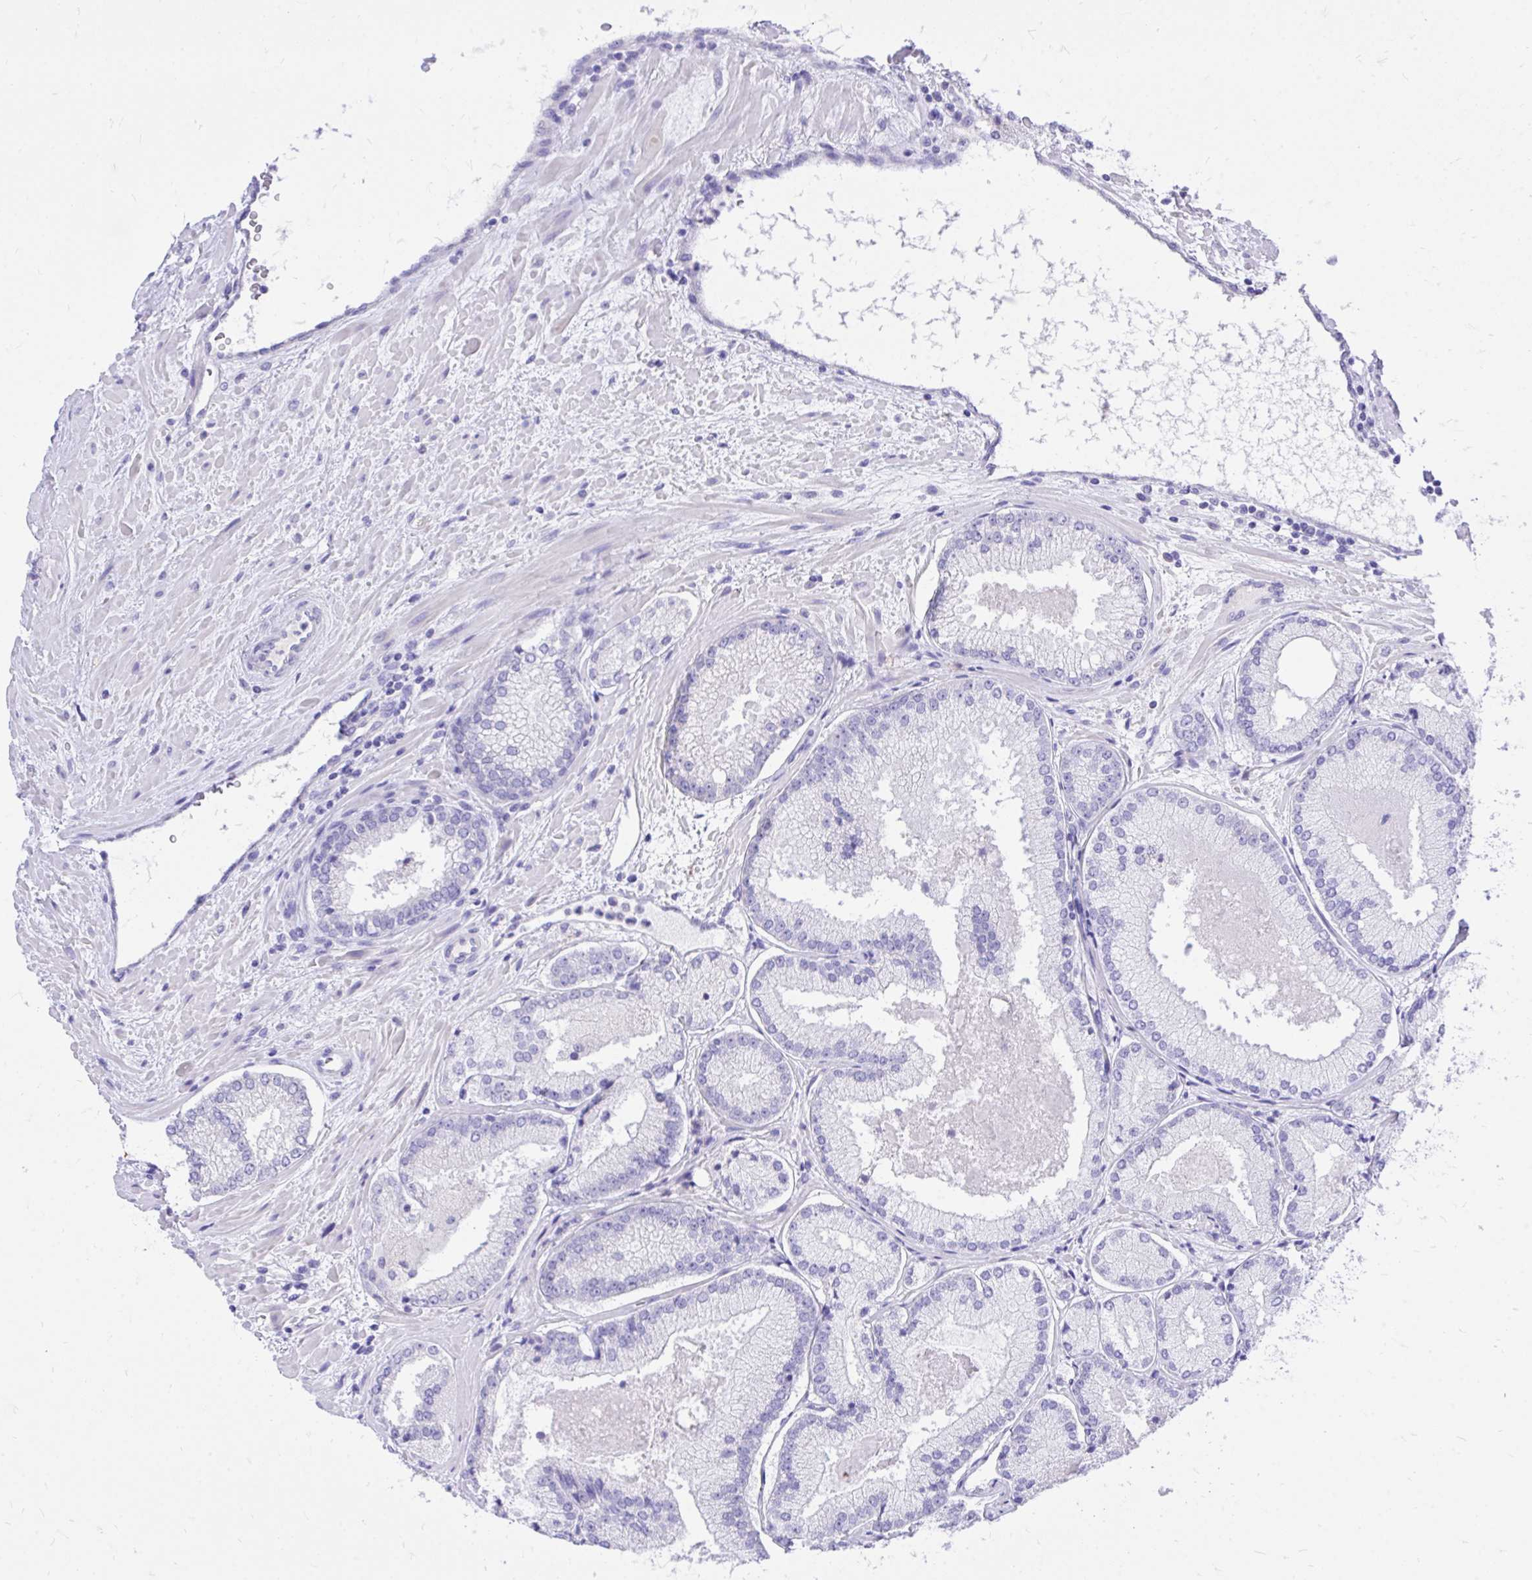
{"staining": {"intensity": "negative", "quantity": "none", "location": "none"}, "tissue": "prostate cancer", "cell_type": "Tumor cells", "image_type": "cancer", "snomed": [{"axis": "morphology", "description": "Adenocarcinoma, High grade"}, {"axis": "topography", "description": "Prostate"}], "caption": "The photomicrograph shows no staining of tumor cells in prostate high-grade adenocarcinoma.", "gene": "MON1A", "patient": {"sex": "male", "age": 73}}